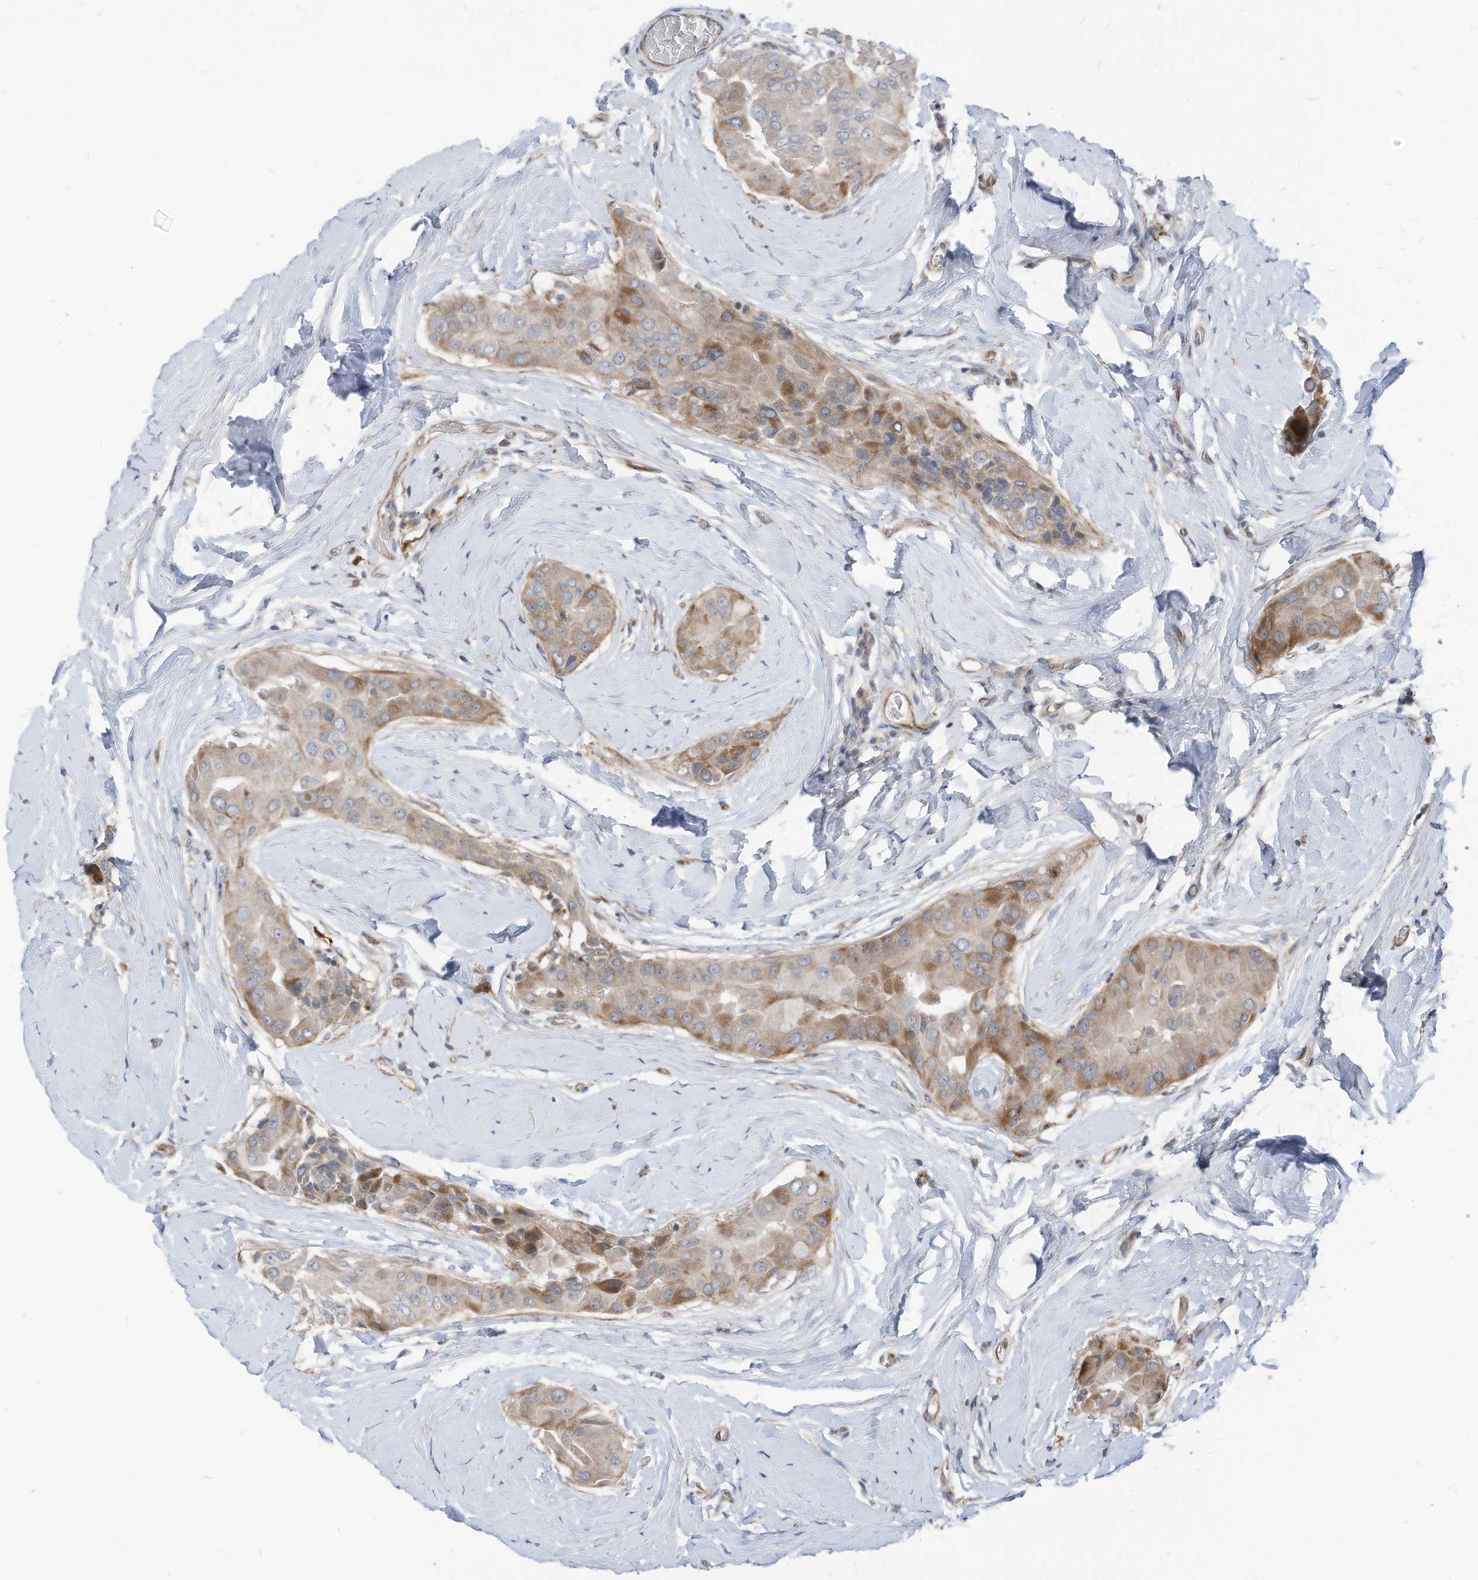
{"staining": {"intensity": "moderate", "quantity": "25%-75%", "location": "cytoplasmic/membranous"}, "tissue": "thyroid cancer", "cell_type": "Tumor cells", "image_type": "cancer", "snomed": [{"axis": "morphology", "description": "Papillary adenocarcinoma, NOS"}, {"axis": "topography", "description": "Thyroid gland"}], "caption": "Human thyroid papillary adenocarcinoma stained for a protein (brown) shows moderate cytoplasmic/membranous positive staining in approximately 25%-75% of tumor cells.", "gene": "GPATCH3", "patient": {"sex": "male", "age": 33}}